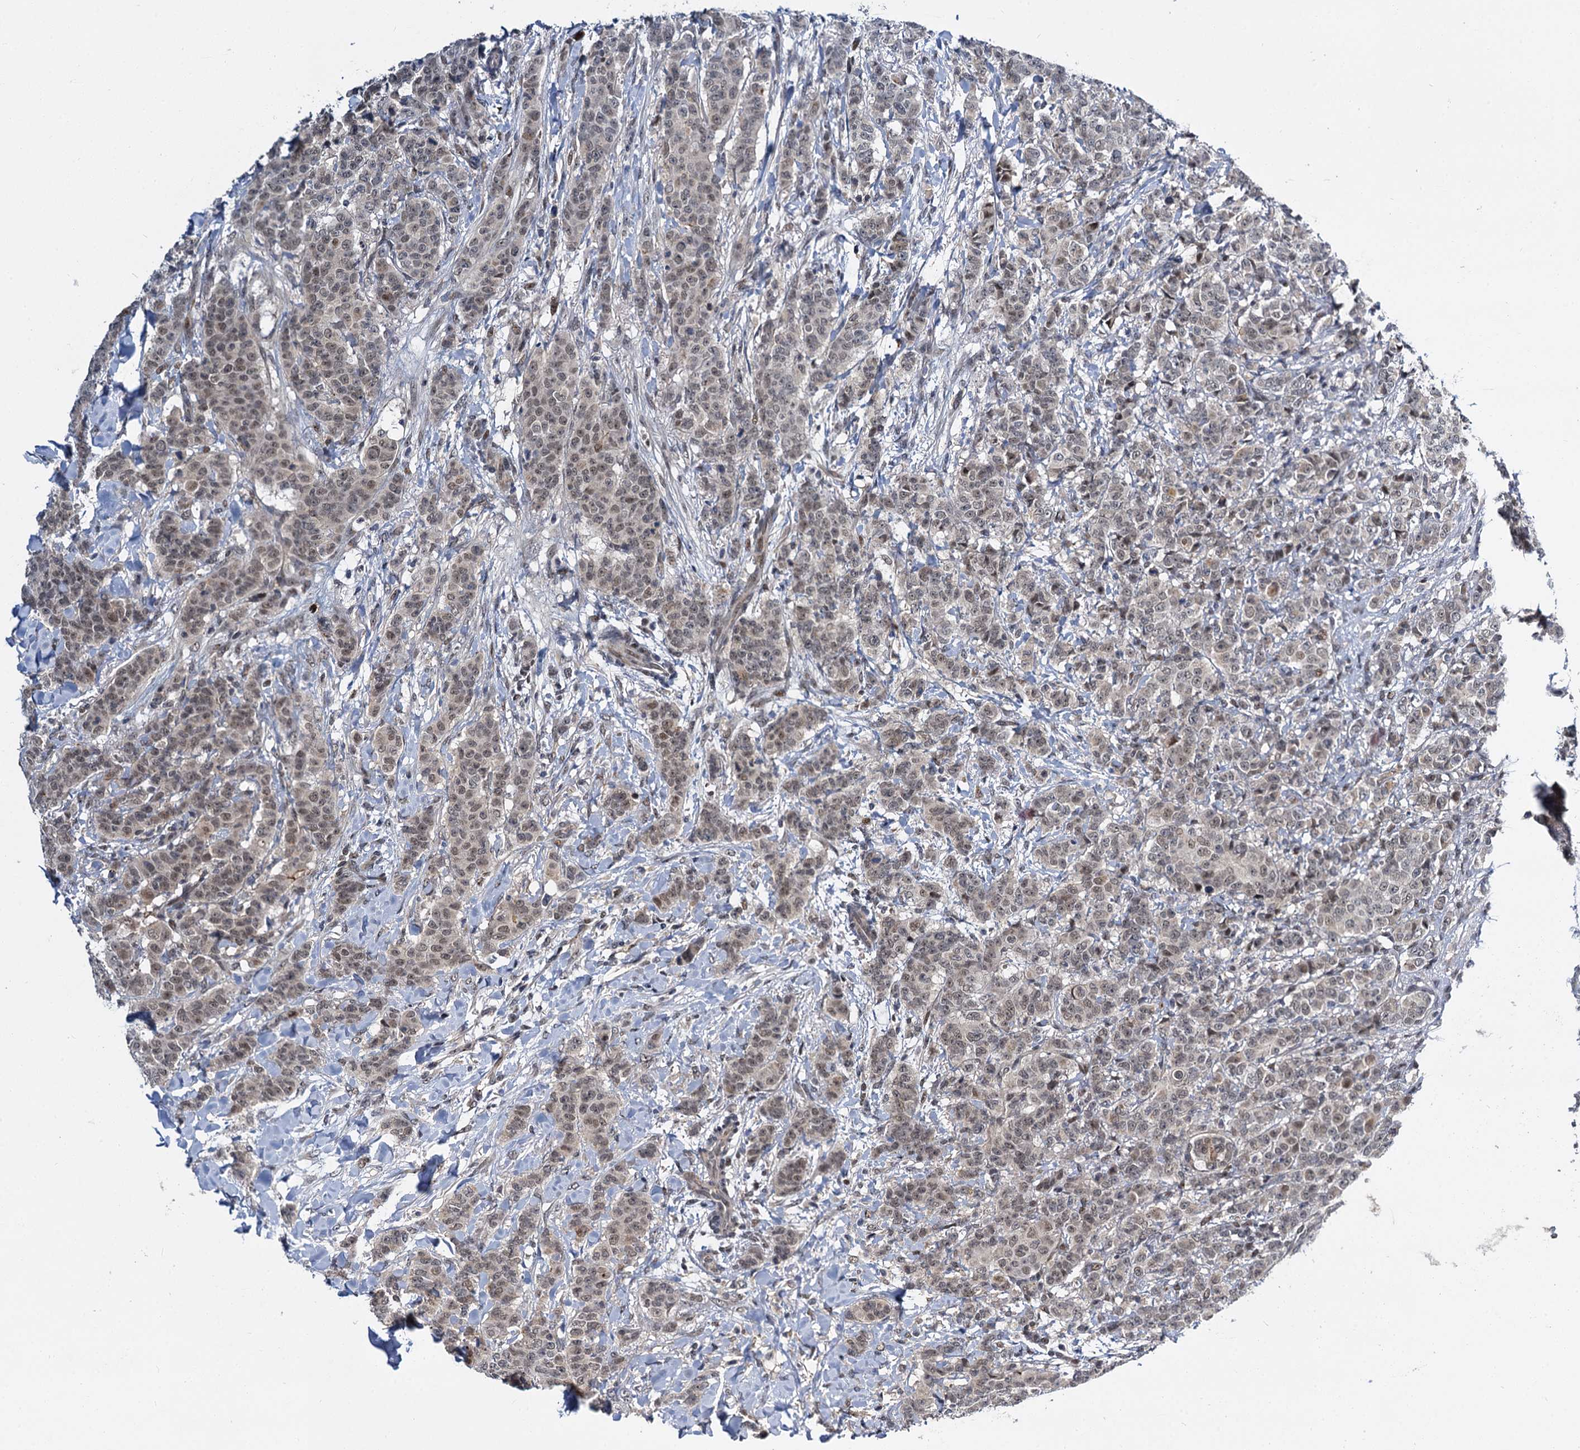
{"staining": {"intensity": "weak", "quantity": ">75%", "location": "nuclear"}, "tissue": "breast cancer", "cell_type": "Tumor cells", "image_type": "cancer", "snomed": [{"axis": "morphology", "description": "Duct carcinoma"}, {"axis": "topography", "description": "Breast"}], "caption": "Tumor cells demonstrate weak nuclear staining in about >75% of cells in intraductal carcinoma (breast). Using DAB (brown) and hematoxylin (blue) stains, captured at high magnification using brightfield microscopy.", "gene": "MBD6", "patient": {"sex": "female", "age": 40}}